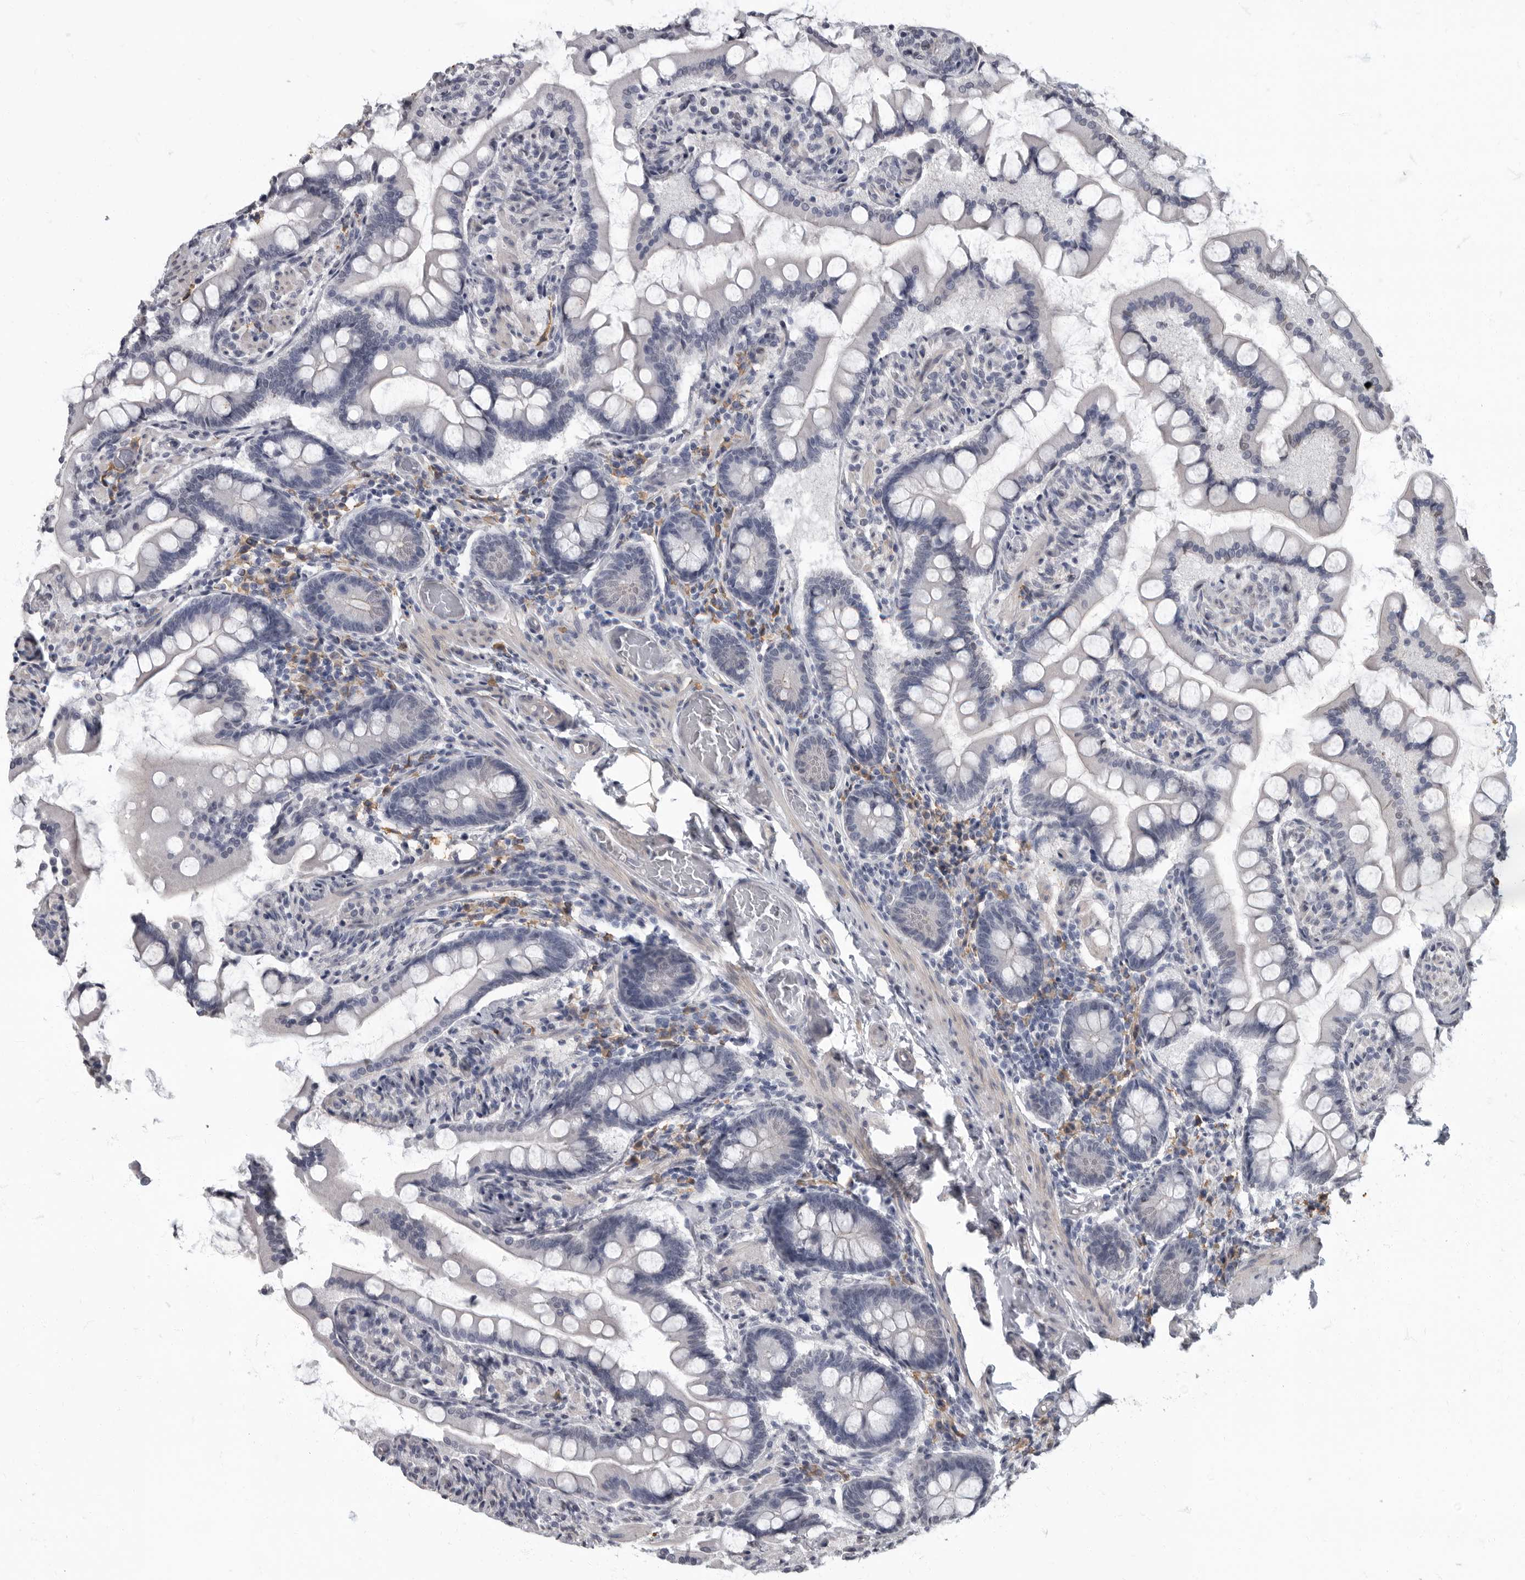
{"staining": {"intensity": "weak", "quantity": "<25%", "location": "nuclear"}, "tissue": "small intestine", "cell_type": "Glandular cells", "image_type": "normal", "snomed": [{"axis": "morphology", "description": "Normal tissue, NOS"}, {"axis": "topography", "description": "Small intestine"}], "caption": "Immunohistochemistry (IHC) photomicrograph of unremarkable small intestine stained for a protein (brown), which demonstrates no expression in glandular cells.", "gene": "ARHGEF10", "patient": {"sex": "male", "age": 41}}